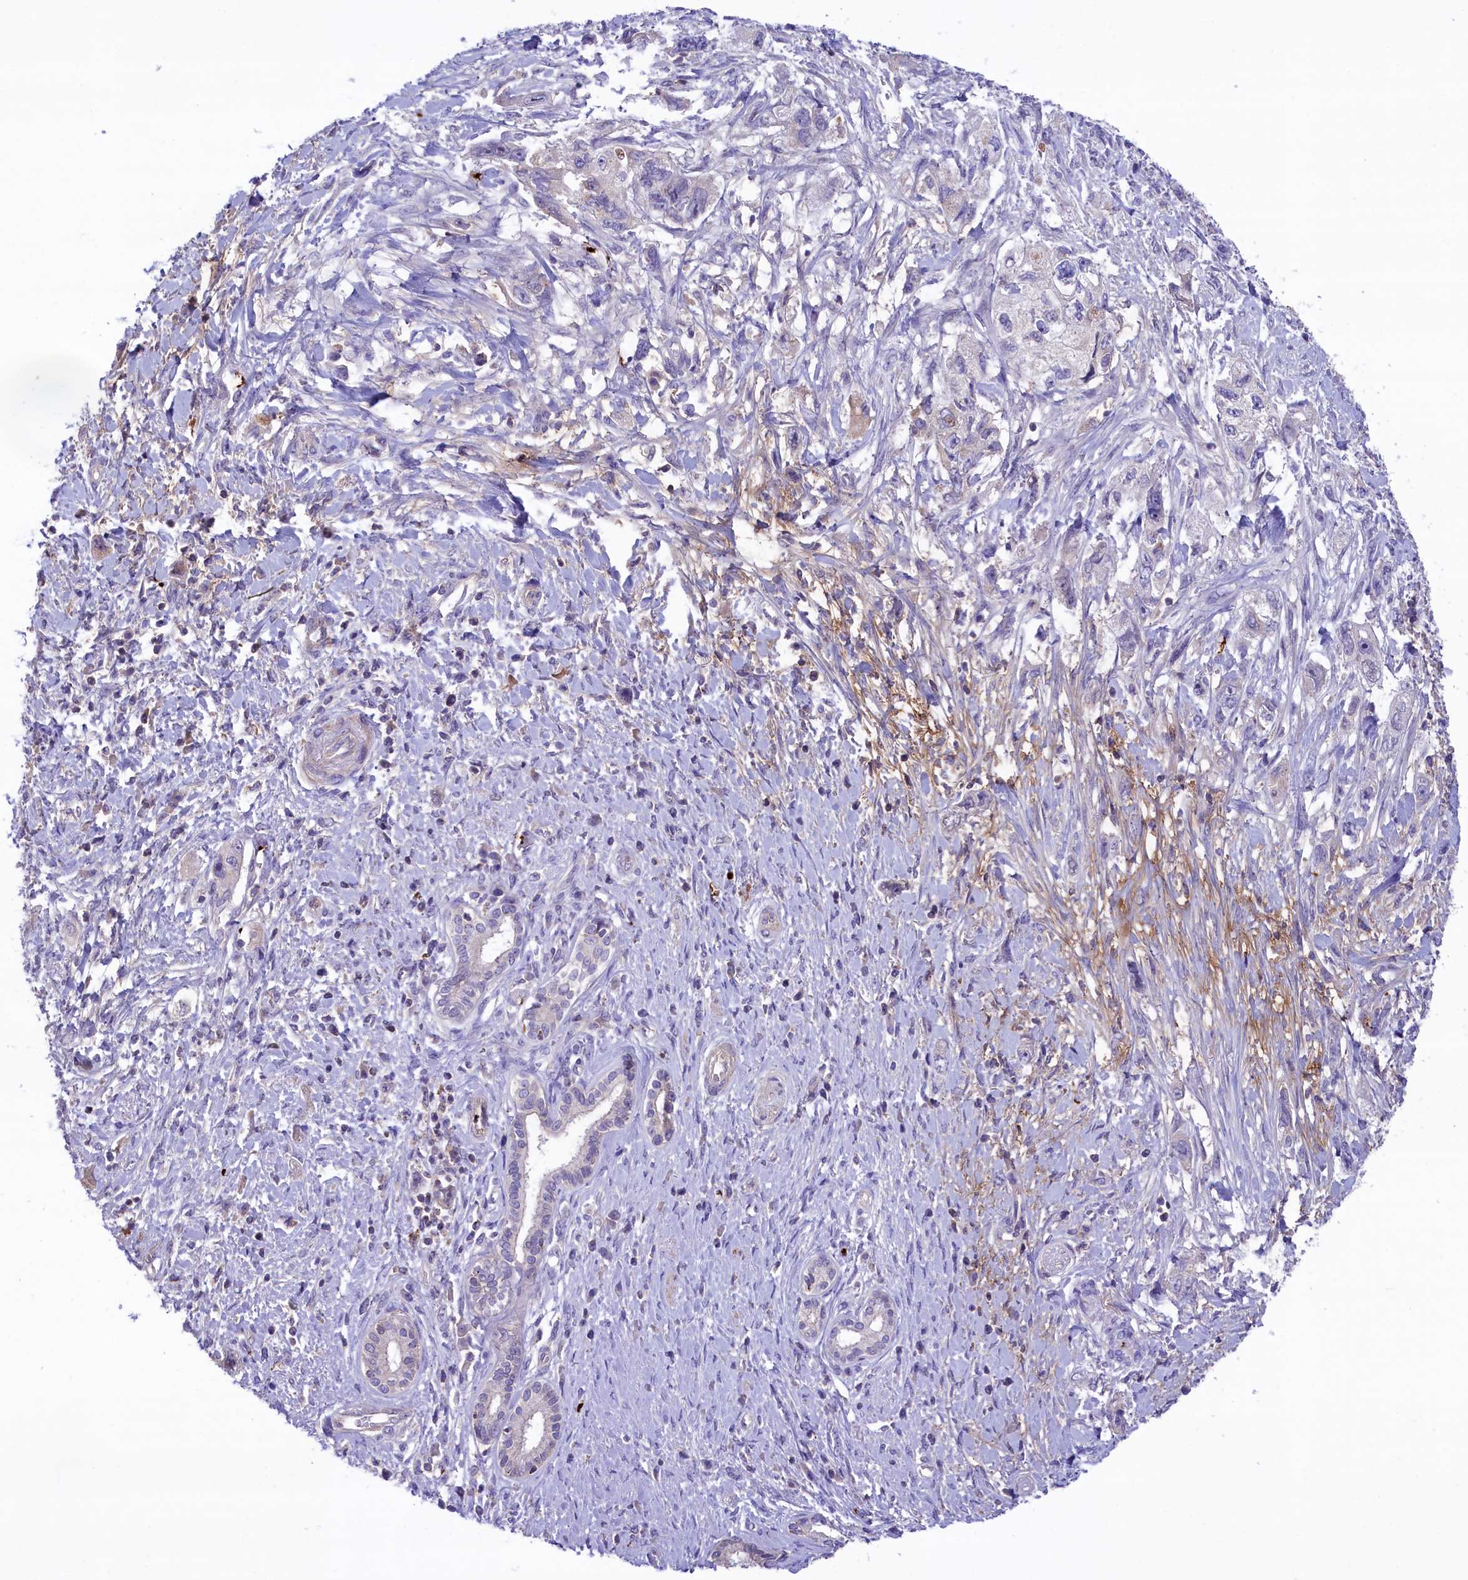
{"staining": {"intensity": "negative", "quantity": "none", "location": "none"}, "tissue": "pancreatic cancer", "cell_type": "Tumor cells", "image_type": "cancer", "snomed": [{"axis": "morphology", "description": "Adenocarcinoma, NOS"}, {"axis": "topography", "description": "Pancreas"}], "caption": "This is an immunohistochemistry (IHC) histopathology image of human adenocarcinoma (pancreatic). There is no expression in tumor cells.", "gene": "HEATR3", "patient": {"sex": "female", "age": 73}}